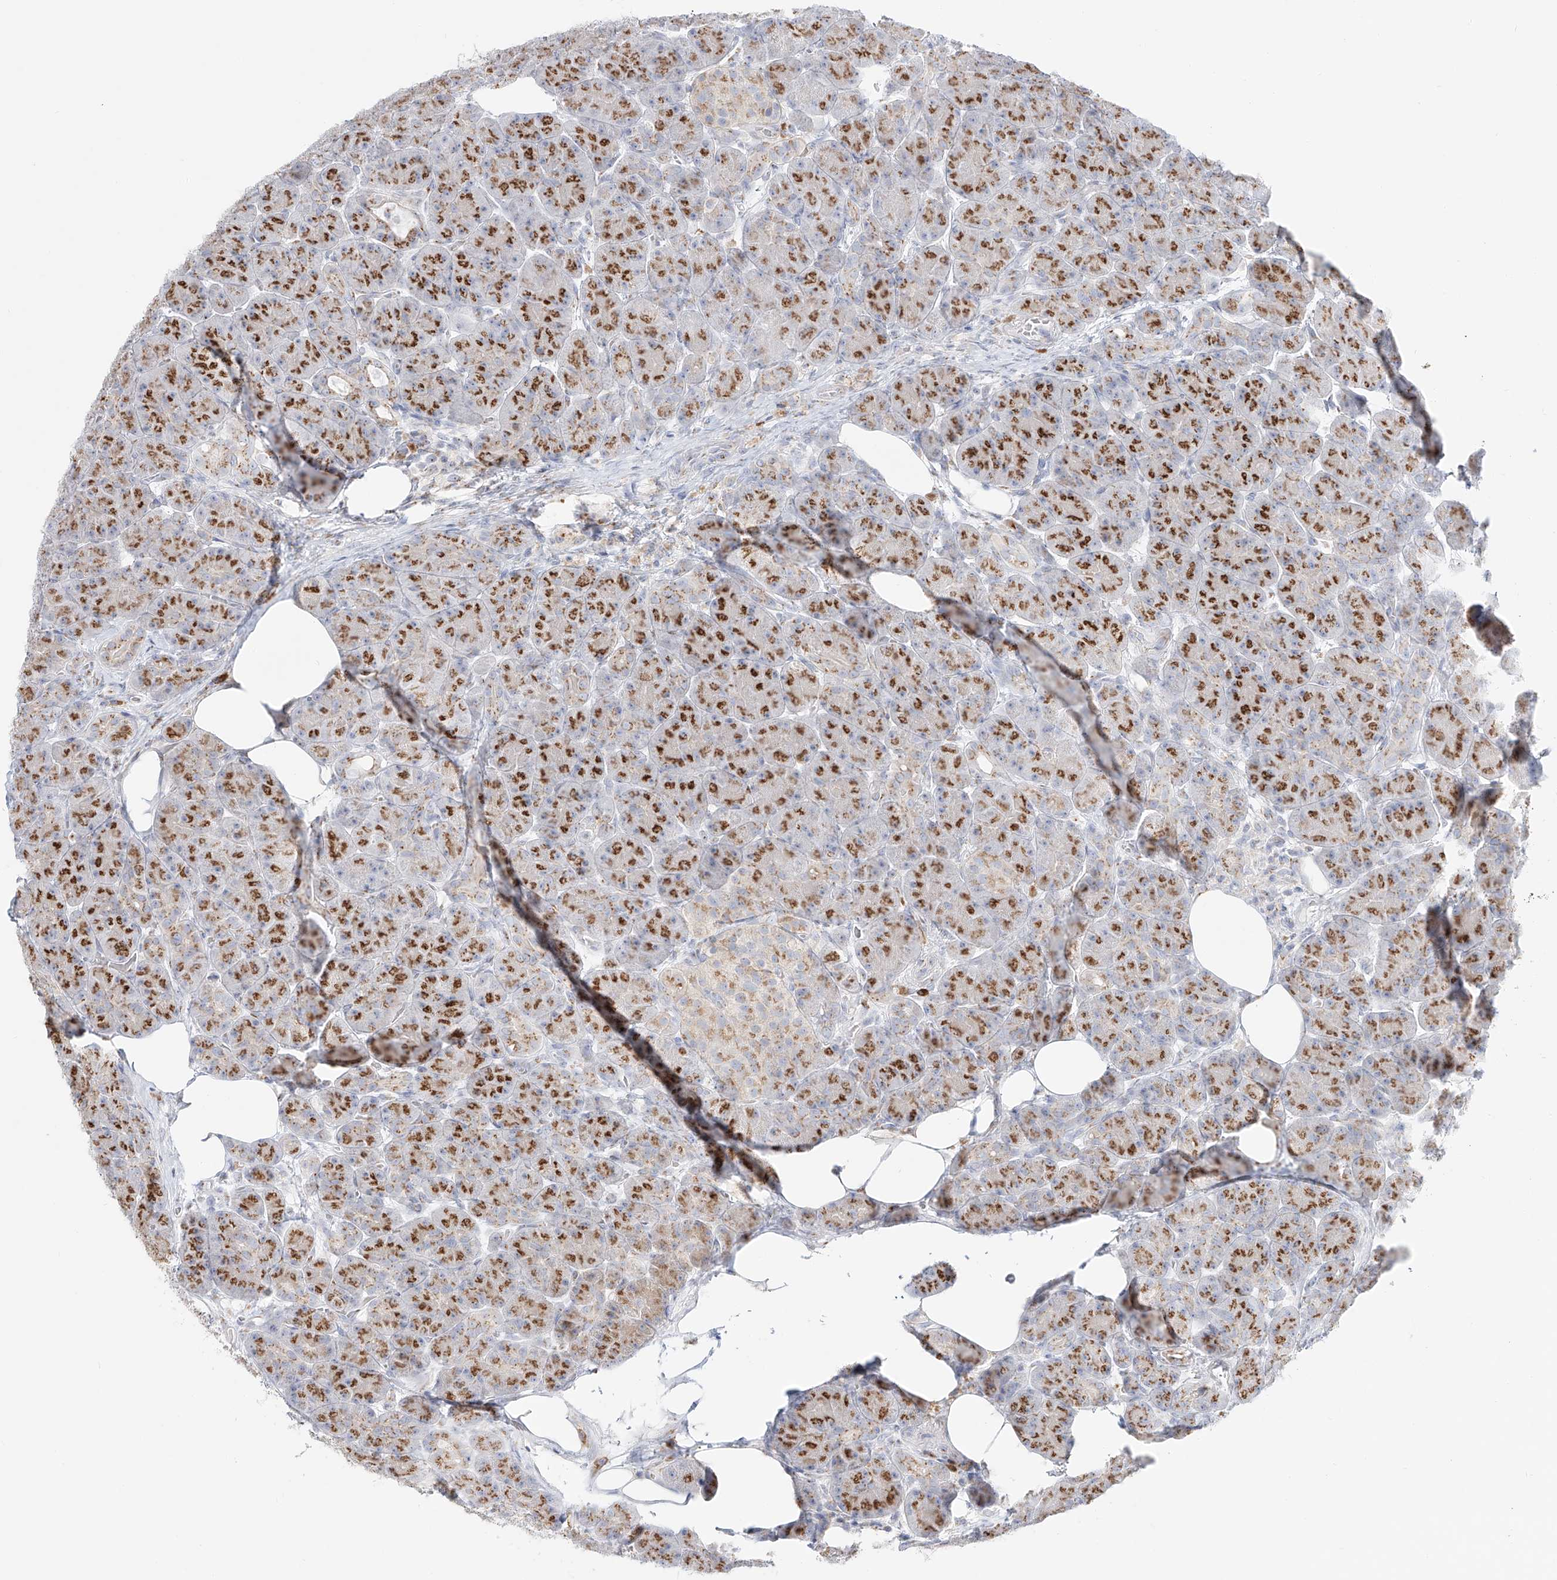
{"staining": {"intensity": "moderate", "quantity": ">75%", "location": "cytoplasmic/membranous"}, "tissue": "pancreas", "cell_type": "Exocrine glandular cells", "image_type": "normal", "snomed": [{"axis": "morphology", "description": "Normal tissue, NOS"}, {"axis": "topography", "description": "Pancreas"}], "caption": "Immunohistochemical staining of normal pancreas exhibits medium levels of moderate cytoplasmic/membranous positivity in about >75% of exocrine glandular cells.", "gene": "BSDC1", "patient": {"sex": "male", "age": 63}}